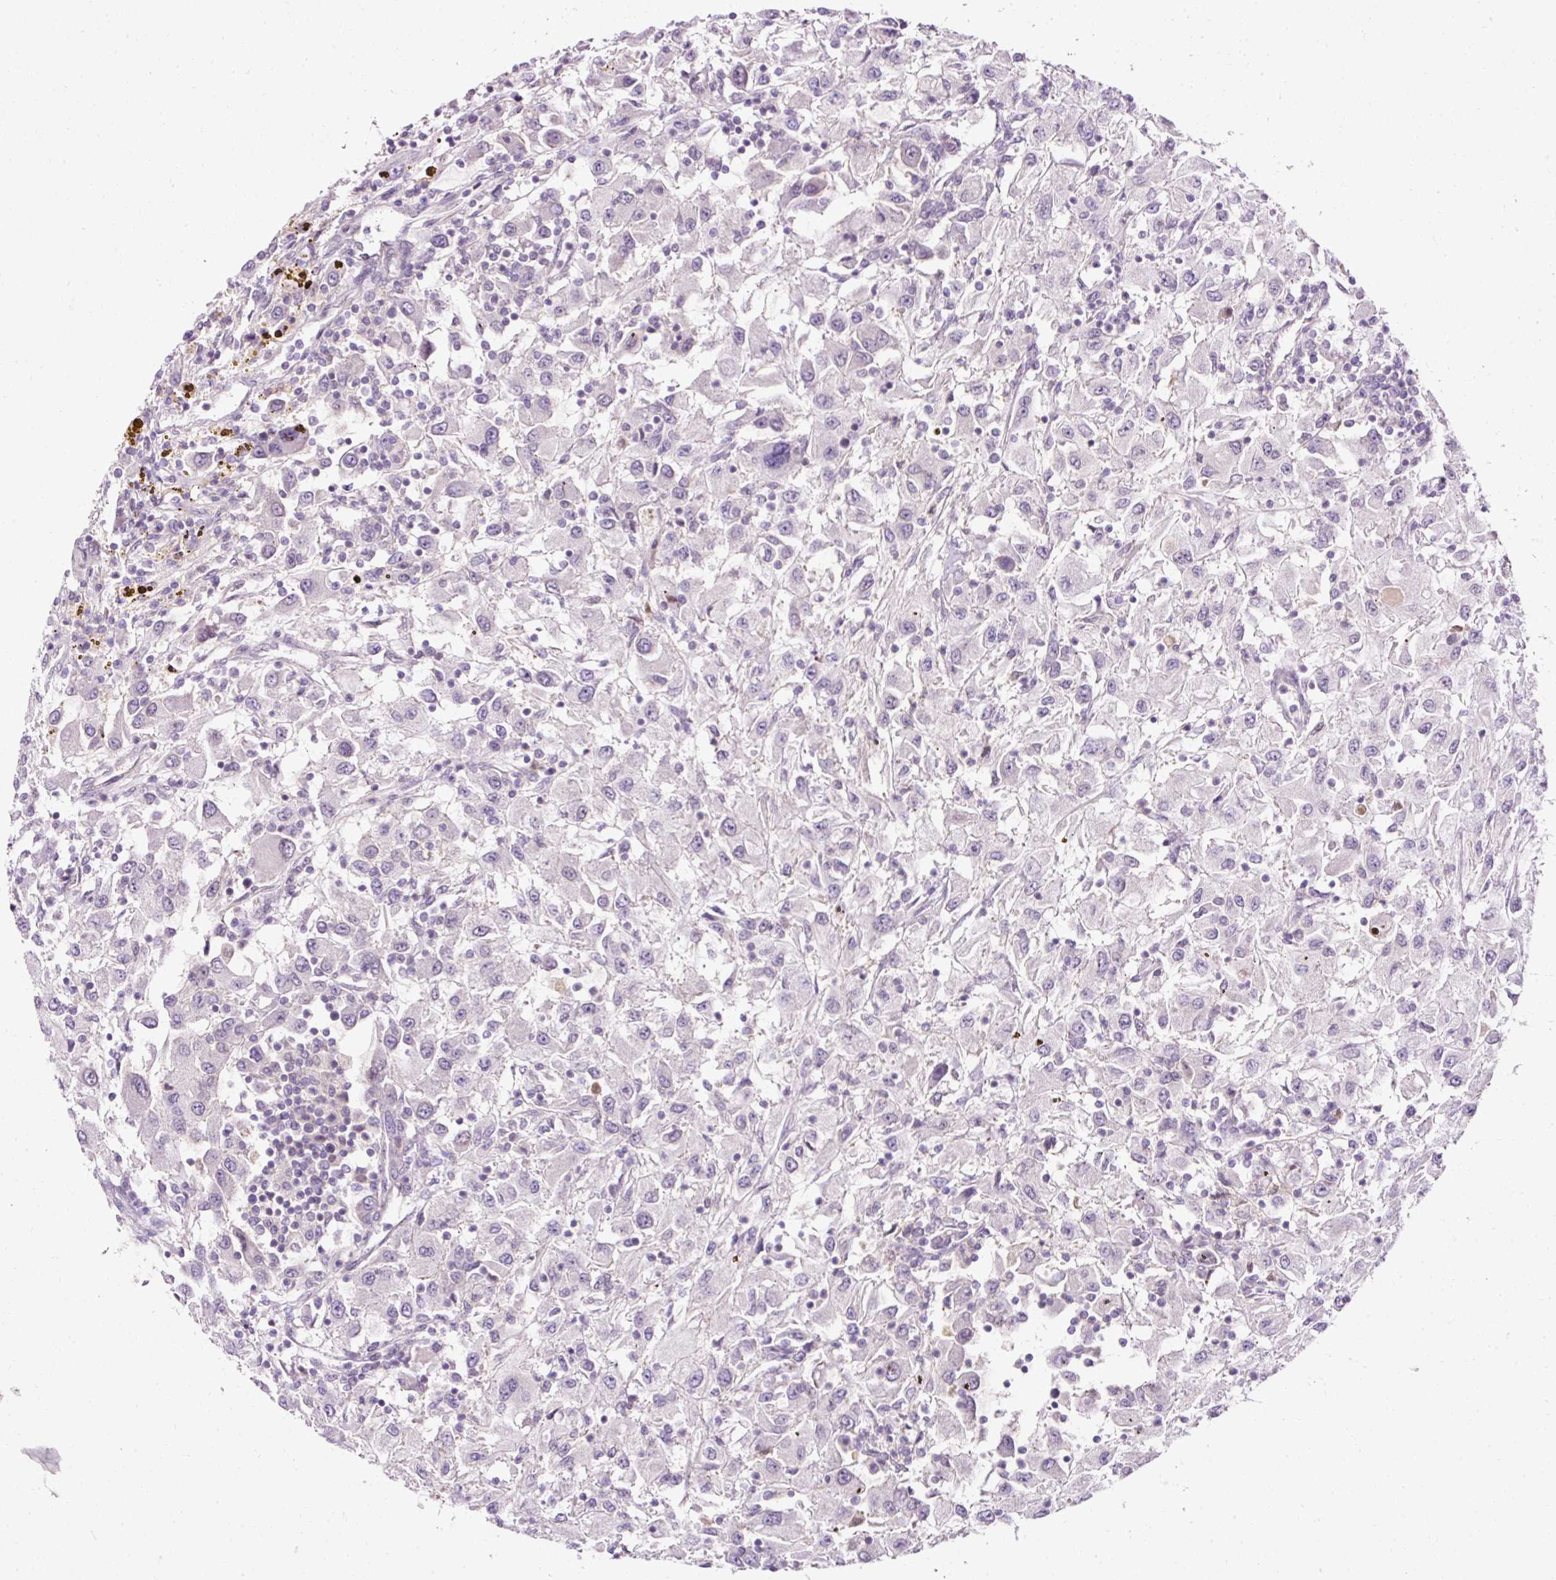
{"staining": {"intensity": "moderate", "quantity": "<25%", "location": "cytoplasmic/membranous,nuclear"}, "tissue": "renal cancer", "cell_type": "Tumor cells", "image_type": "cancer", "snomed": [{"axis": "morphology", "description": "Adenocarcinoma, NOS"}, {"axis": "topography", "description": "Kidney"}], "caption": "Protein expression analysis of human renal cancer (adenocarcinoma) reveals moderate cytoplasmic/membranous and nuclear positivity in approximately <25% of tumor cells.", "gene": "ZNF610", "patient": {"sex": "female", "age": 67}}